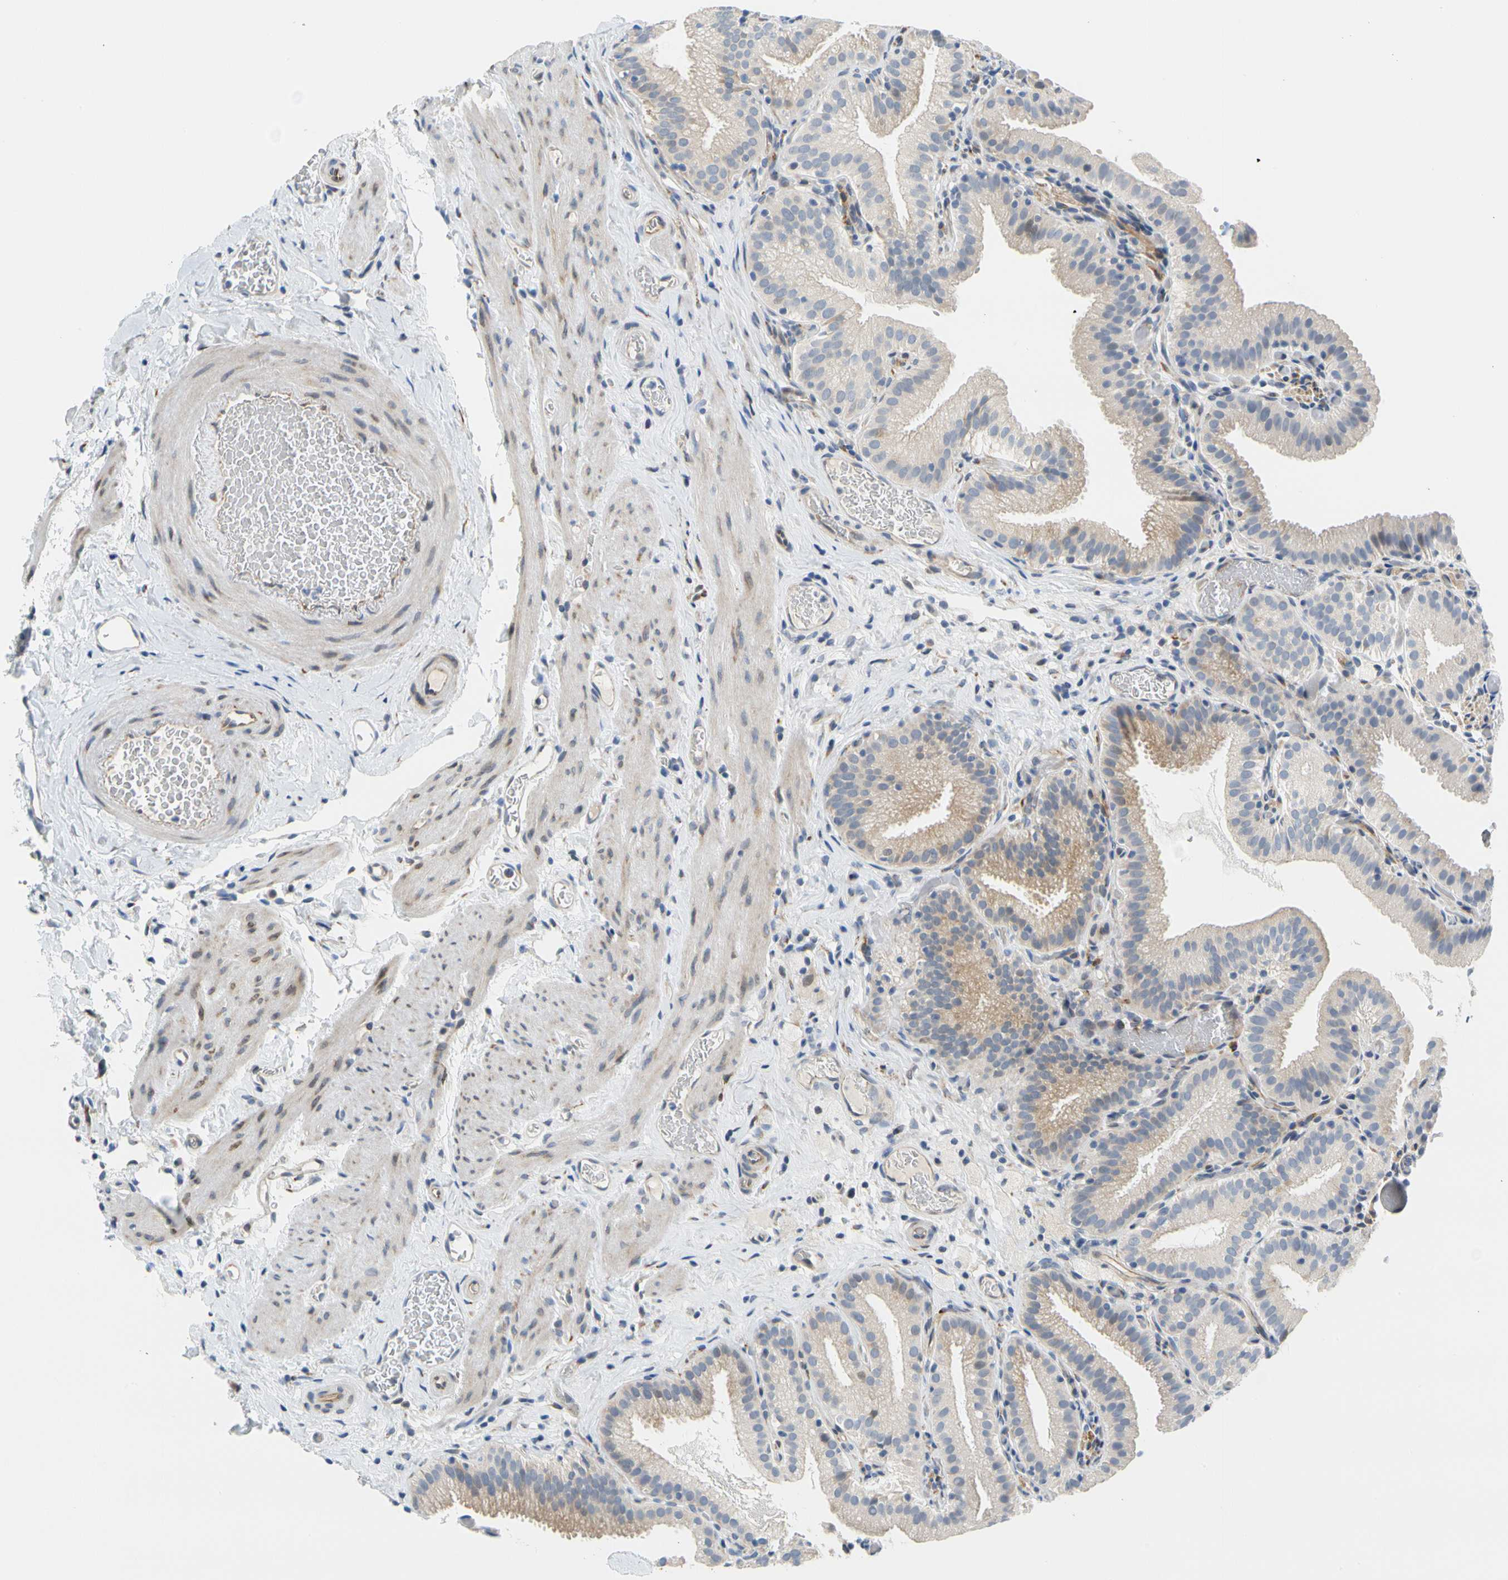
{"staining": {"intensity": "weak", "quantity": "<25%", "location": "cytoplasmic/membranous"}, "tissue": "gallbladder", "cell_type": "Glandular cells", "image_type": "normal", "snomed": [{"axis": "morphology", "description": "Normal tissue, NOS"}, {"axis": "topography", "description": "Gallbladder"}], "caption": "This histopathology image is of normal gallbladder stained with IHC to label a protein in brown with the nuclei are counter-stained blue. There is no expression in glandular cells.", "gene": "ZNF236", "patient": {"sex": "male", "age": 54}}